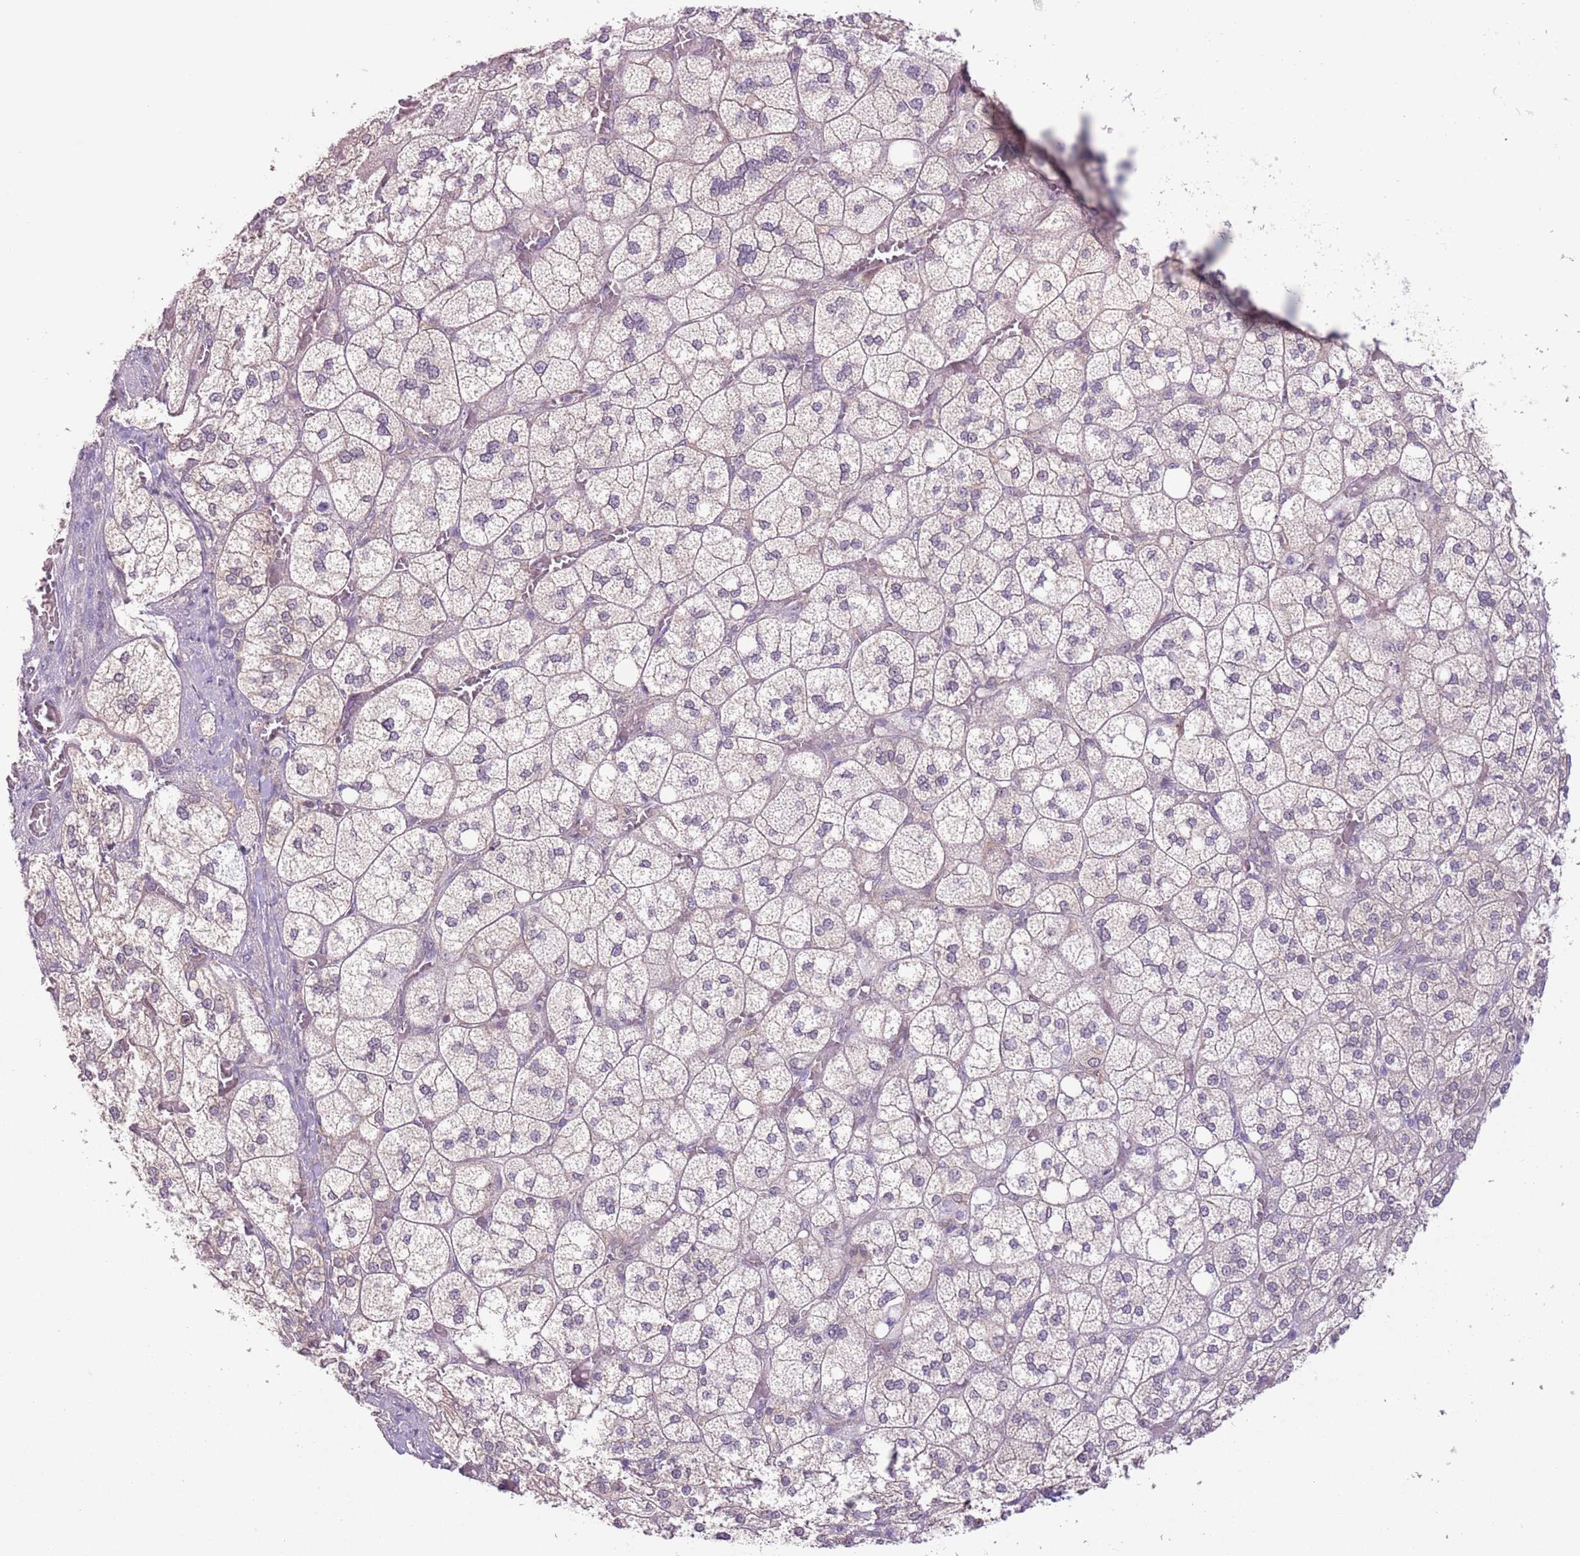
{"staining": {"intensity": "moderate", "quantity": "25%-75%", "location": "cytoplasmic/membranous"}, "tissue": "adrenal gland", "cell_type": "Glandular cells", "image_type": "normal", "snomed": [{"axis": "morphology", "description": "Normal tissue, NOS"}, {"axis": "topography", "description": "Adrenal gland"}], "caption": "Immunohistochemical staining of benign human adrenal gland shows moderate cytoplasmic/membranous protein positivity in about 25%-75% of glandular cells.", "gene": "COPE", "patient": {"sex": "male", "age": 61}}